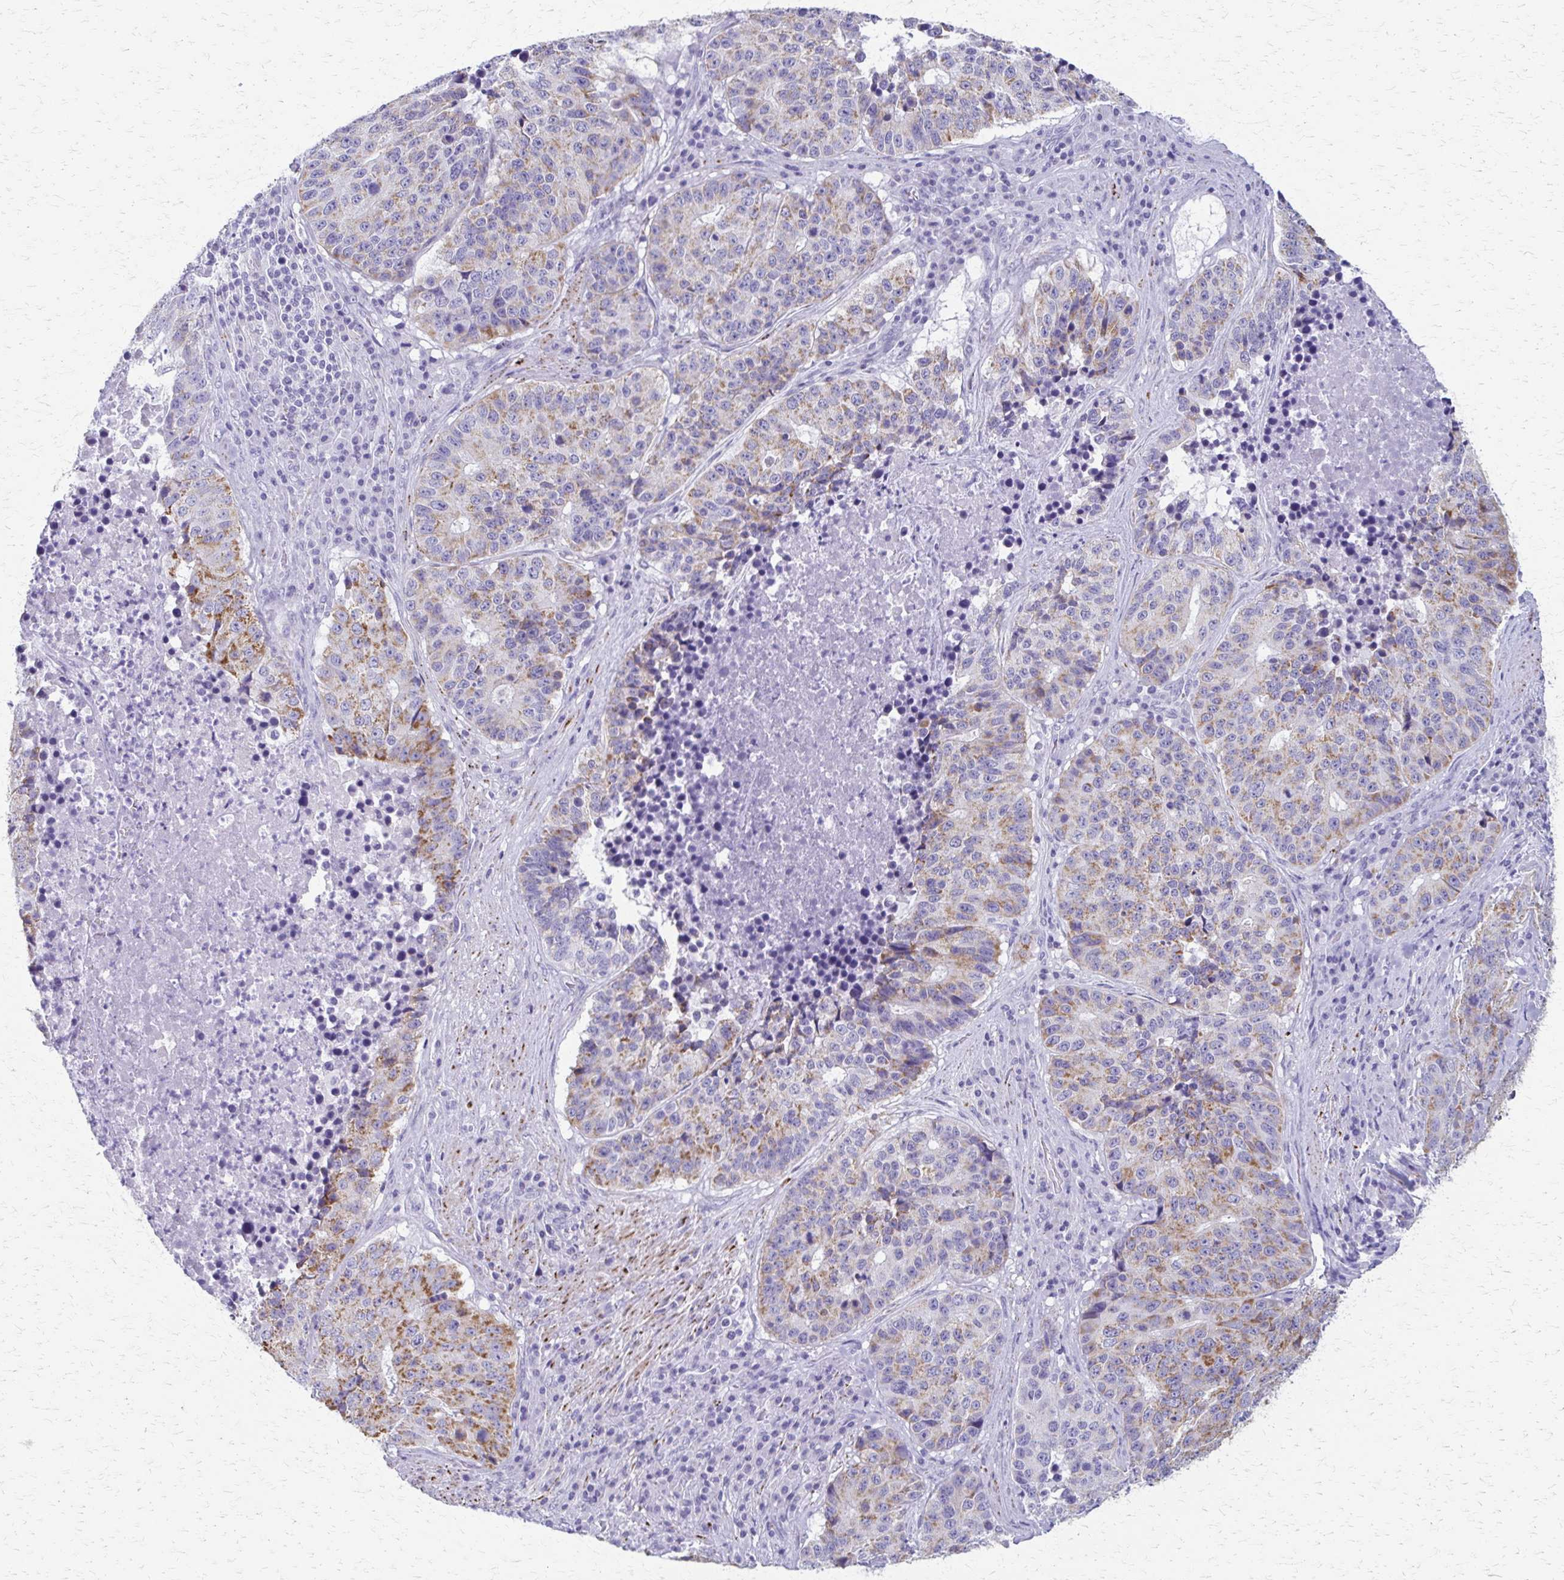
{"staining": {"intensity": "moderate", "quantity": "25%-75%", "location": "cytoplasmic/membranous"}, "tissue": "stomach cancer", "cell_type": "Tumor cells", "image_type": "cancer", "snomed": [{"axis": "morphology", "description": "Adenocarcinoma, NOS"}, {"axis": "topography", "description": "Stomach"}], "caption": "Stomach cancer stained for a protein exhibits moderate cytoplasmic/membranous positivity in tumor cells.", "gene": "ZSCAN5B", "patient": {"sex": "male", "age": 71}}